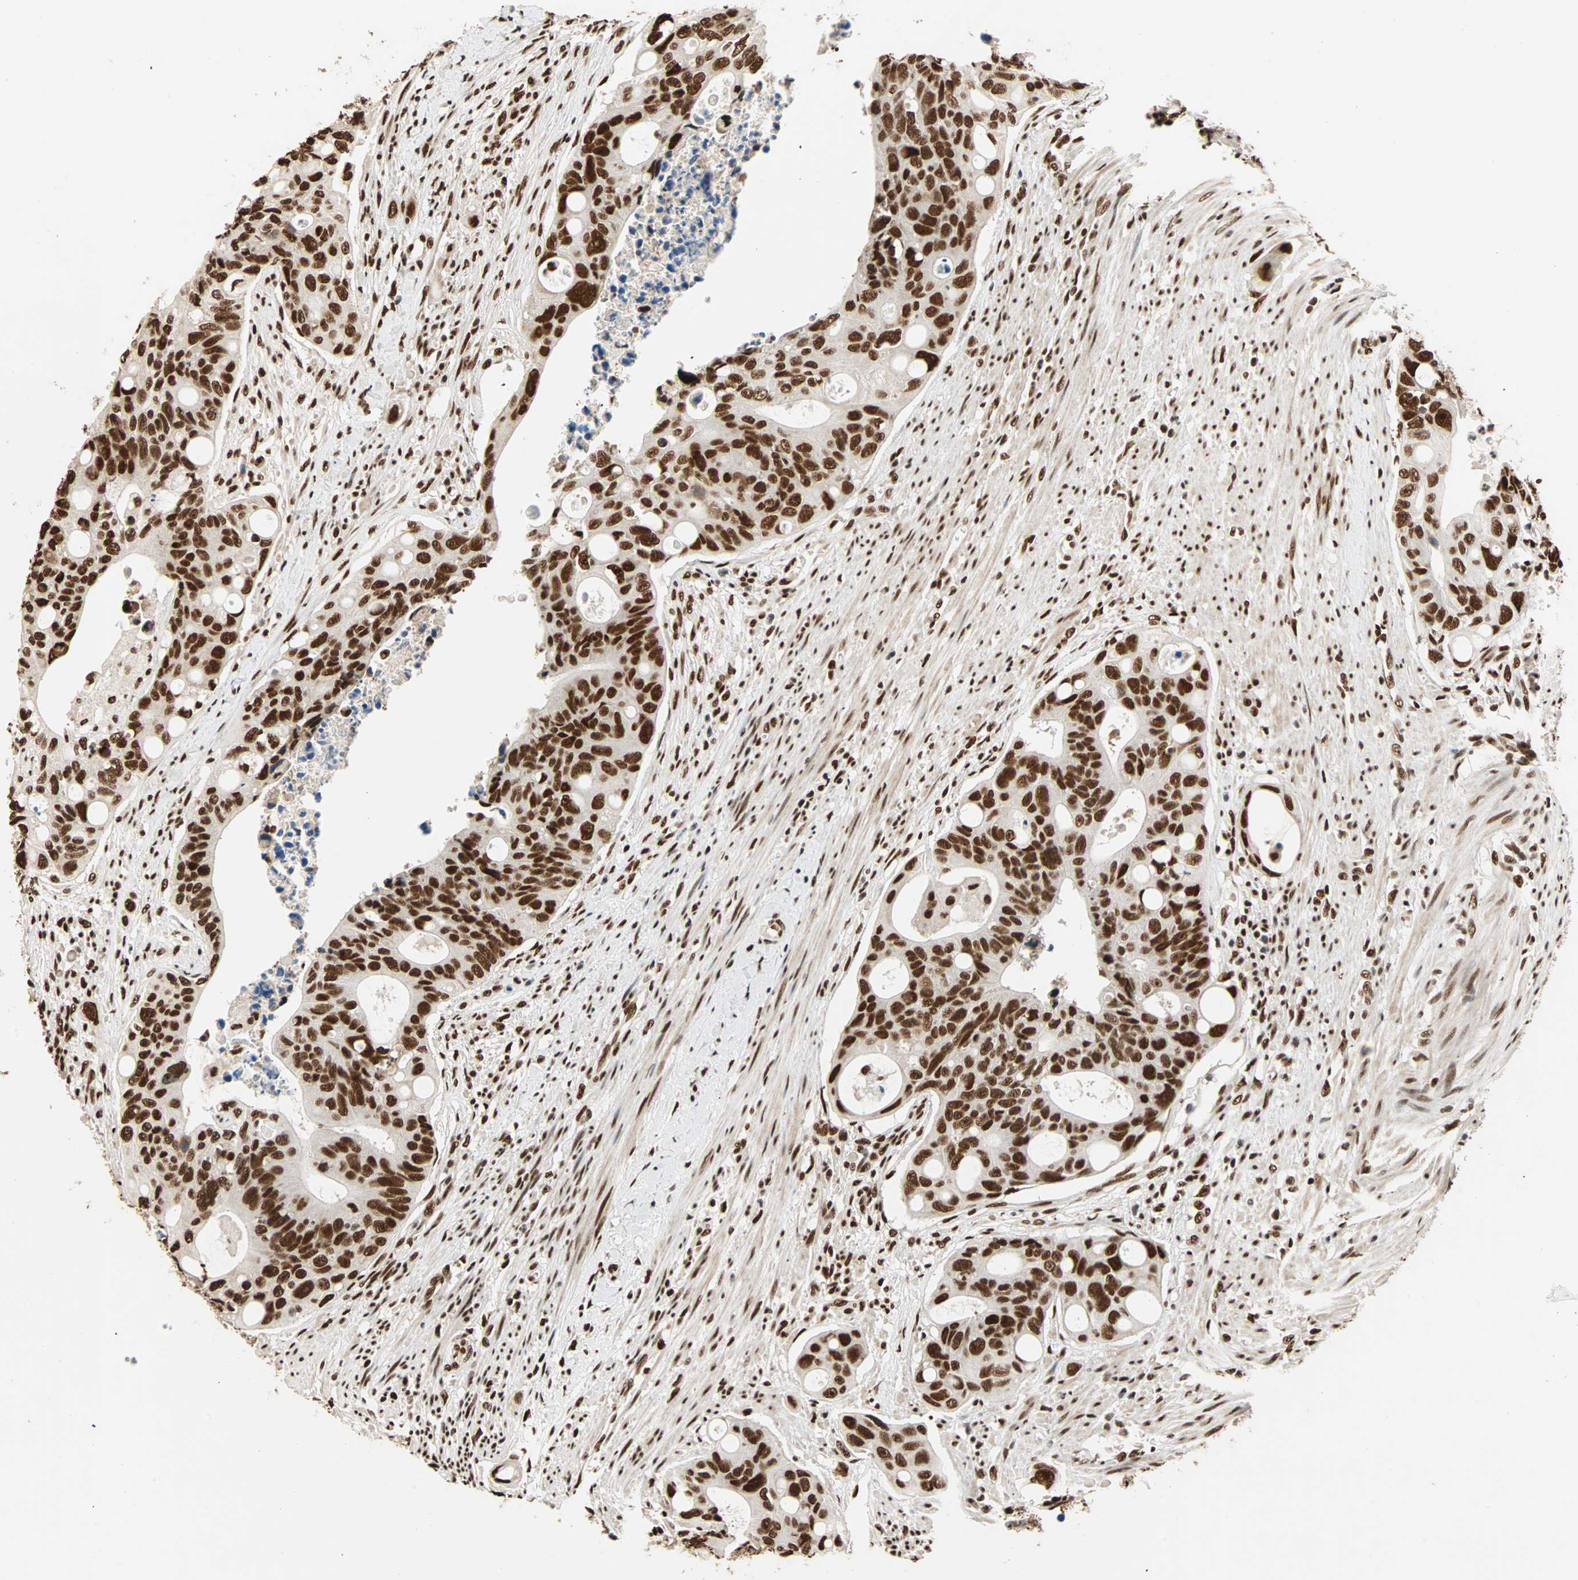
{"staining": {"intensity": "strong", "quantity": ">75%", "location": "nuclear"}, "tissue": "colorectal cancer", "cell_type": "Tumor cells", "image_type": "cancer", "snomed": [{"axis": "morphology", "description": "Adenocarcinoma, NOS"}, {"axis": "topography", "description": "Colon"}], "caption": "This is an image of IHC staining of colorectal adenocarcinoma, which shows strong expression in the nuclear of tumor cells.", "gene": "ILF2", "patient": {"sex": "female", "age": 57}}